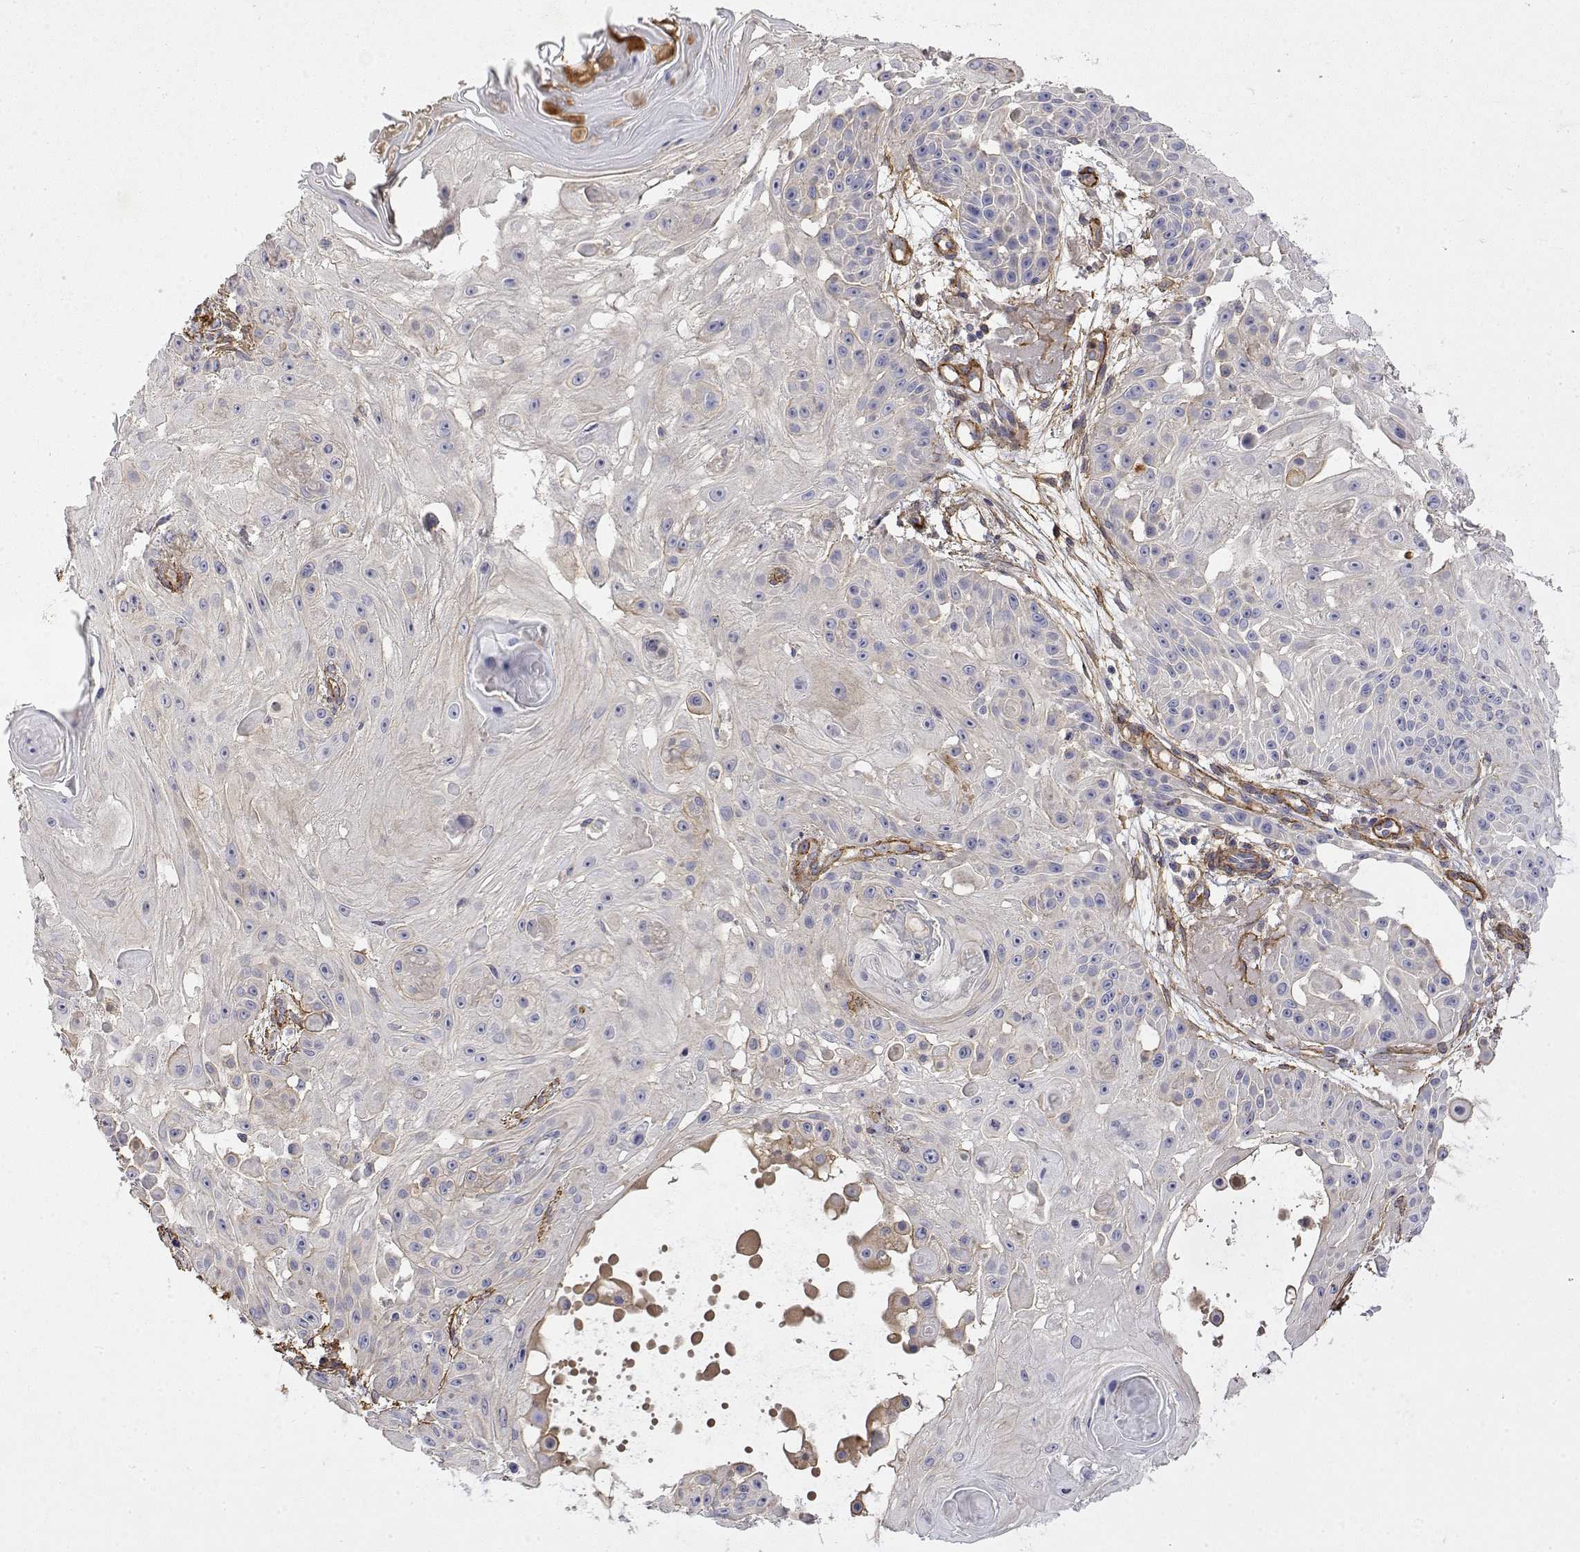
{"staining": {"intensity": "negative", "quantity": "none", "location": "none"}, "tissue": "skin cancer", "cell_type": "Tumor cells", "image_type": "cancer", "snomed": [{"axis": "morphology", "description": "Squamous cell carcinoma, NOS"}, {"axis": "topography", "description": "Skin"}], "caption": "Tumor cells show no significant staining in skin squamous cell carcinoma.", "gene": "SOWAHD", "patient": {"sex": "male", "age": 91}}